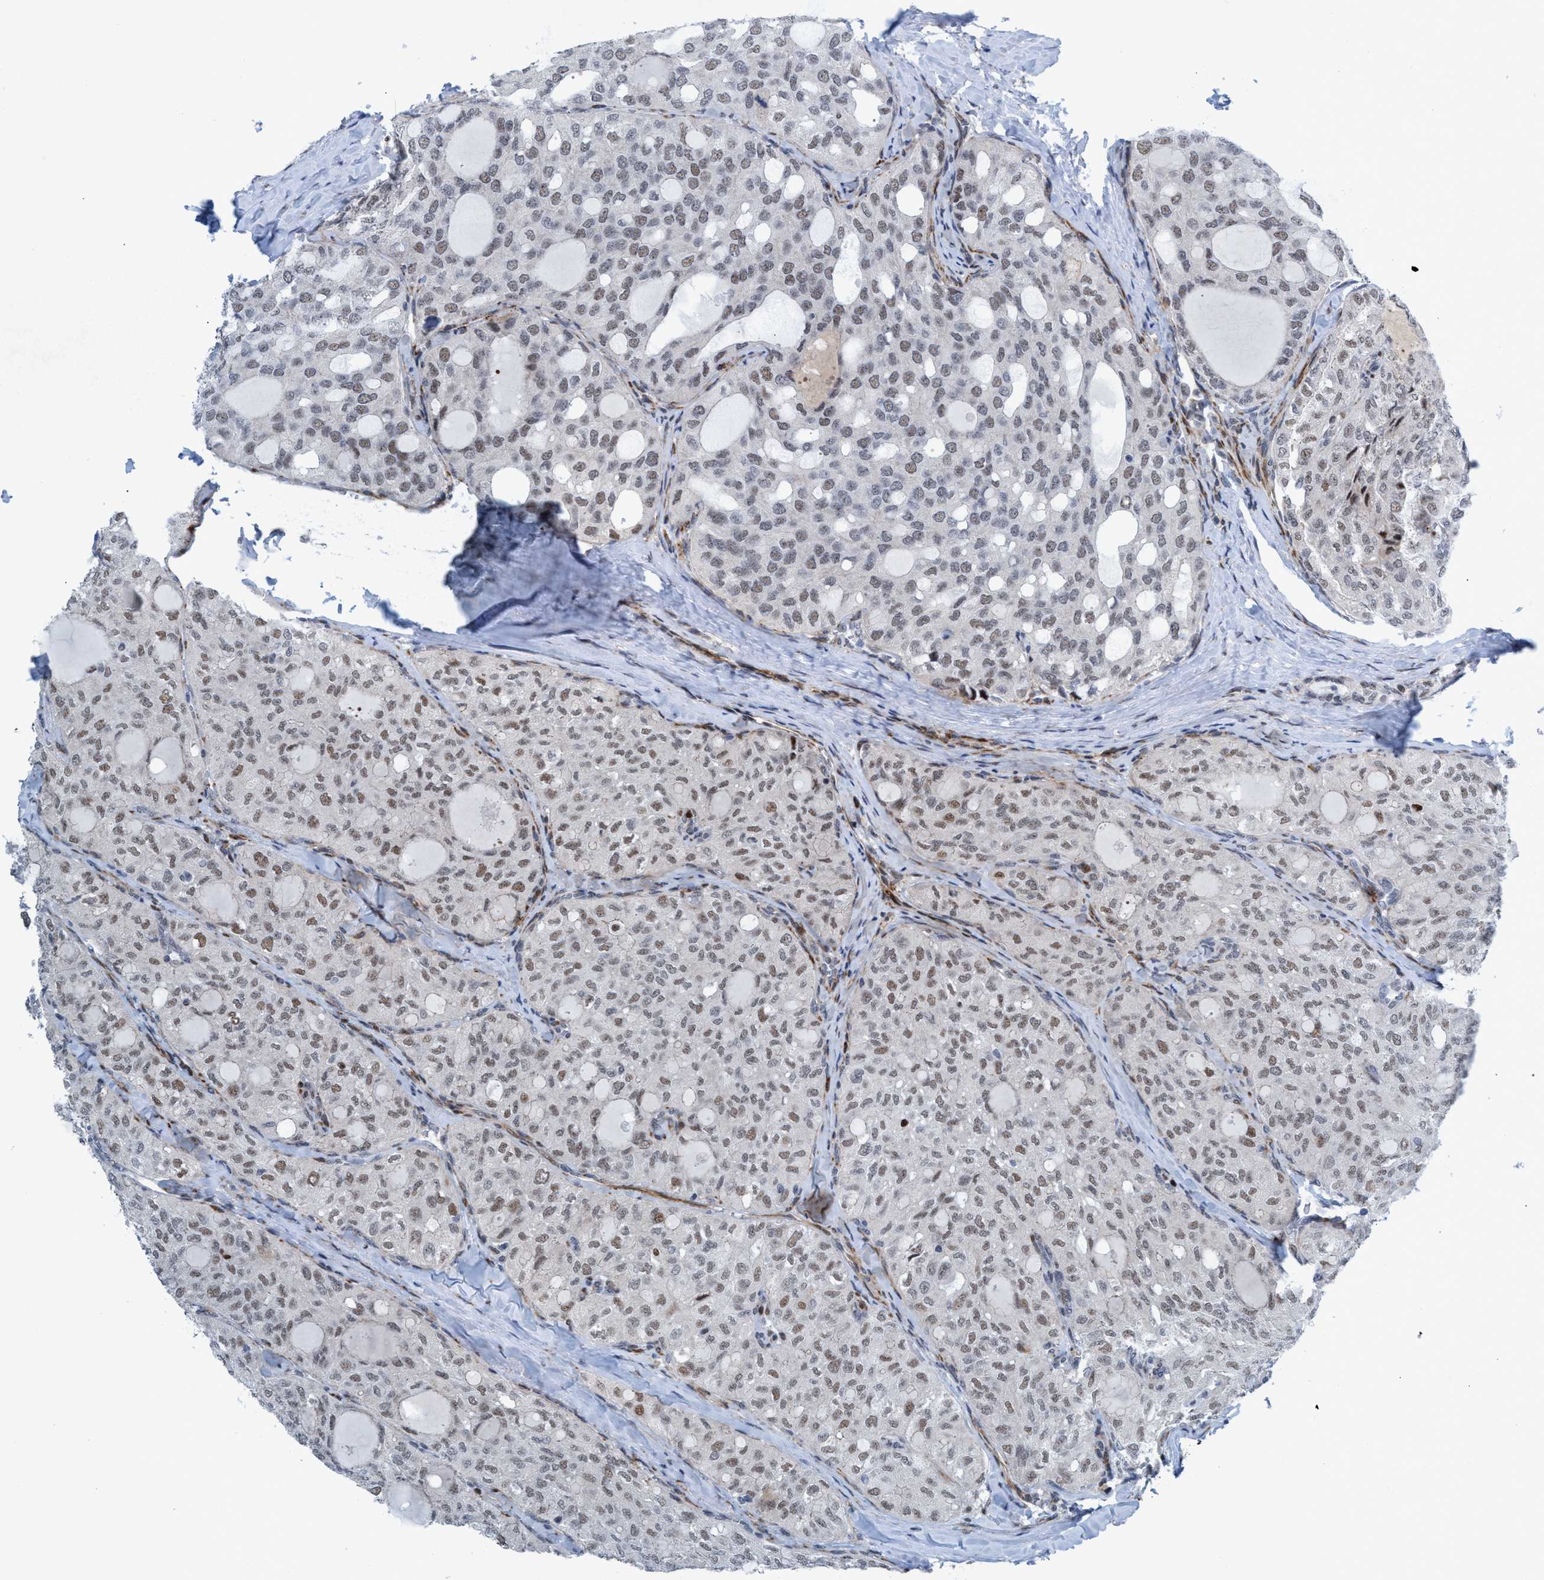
{"staining": {"intensity": "weak", "quantity": ">75%", "location": "nuclear"}, "tissue": "thyroid cancer", "cell_type": "Tumor cells", "image_type": "cancer", "snomed": [{"axis": "morphology", "description": "Follicular adenoma carcinoma, NOS"}, {"axis": "topography", "description": "Thyroid gland"}], "caption": "Follicular adenoma carcinoma (thyroid) stained with immunohistochemistry (IHC) exhibits weak nuclear positivity in about >75% of tumor cells.", "gene": "CWC27", "patient": {"sex": "male", "age": 75}}